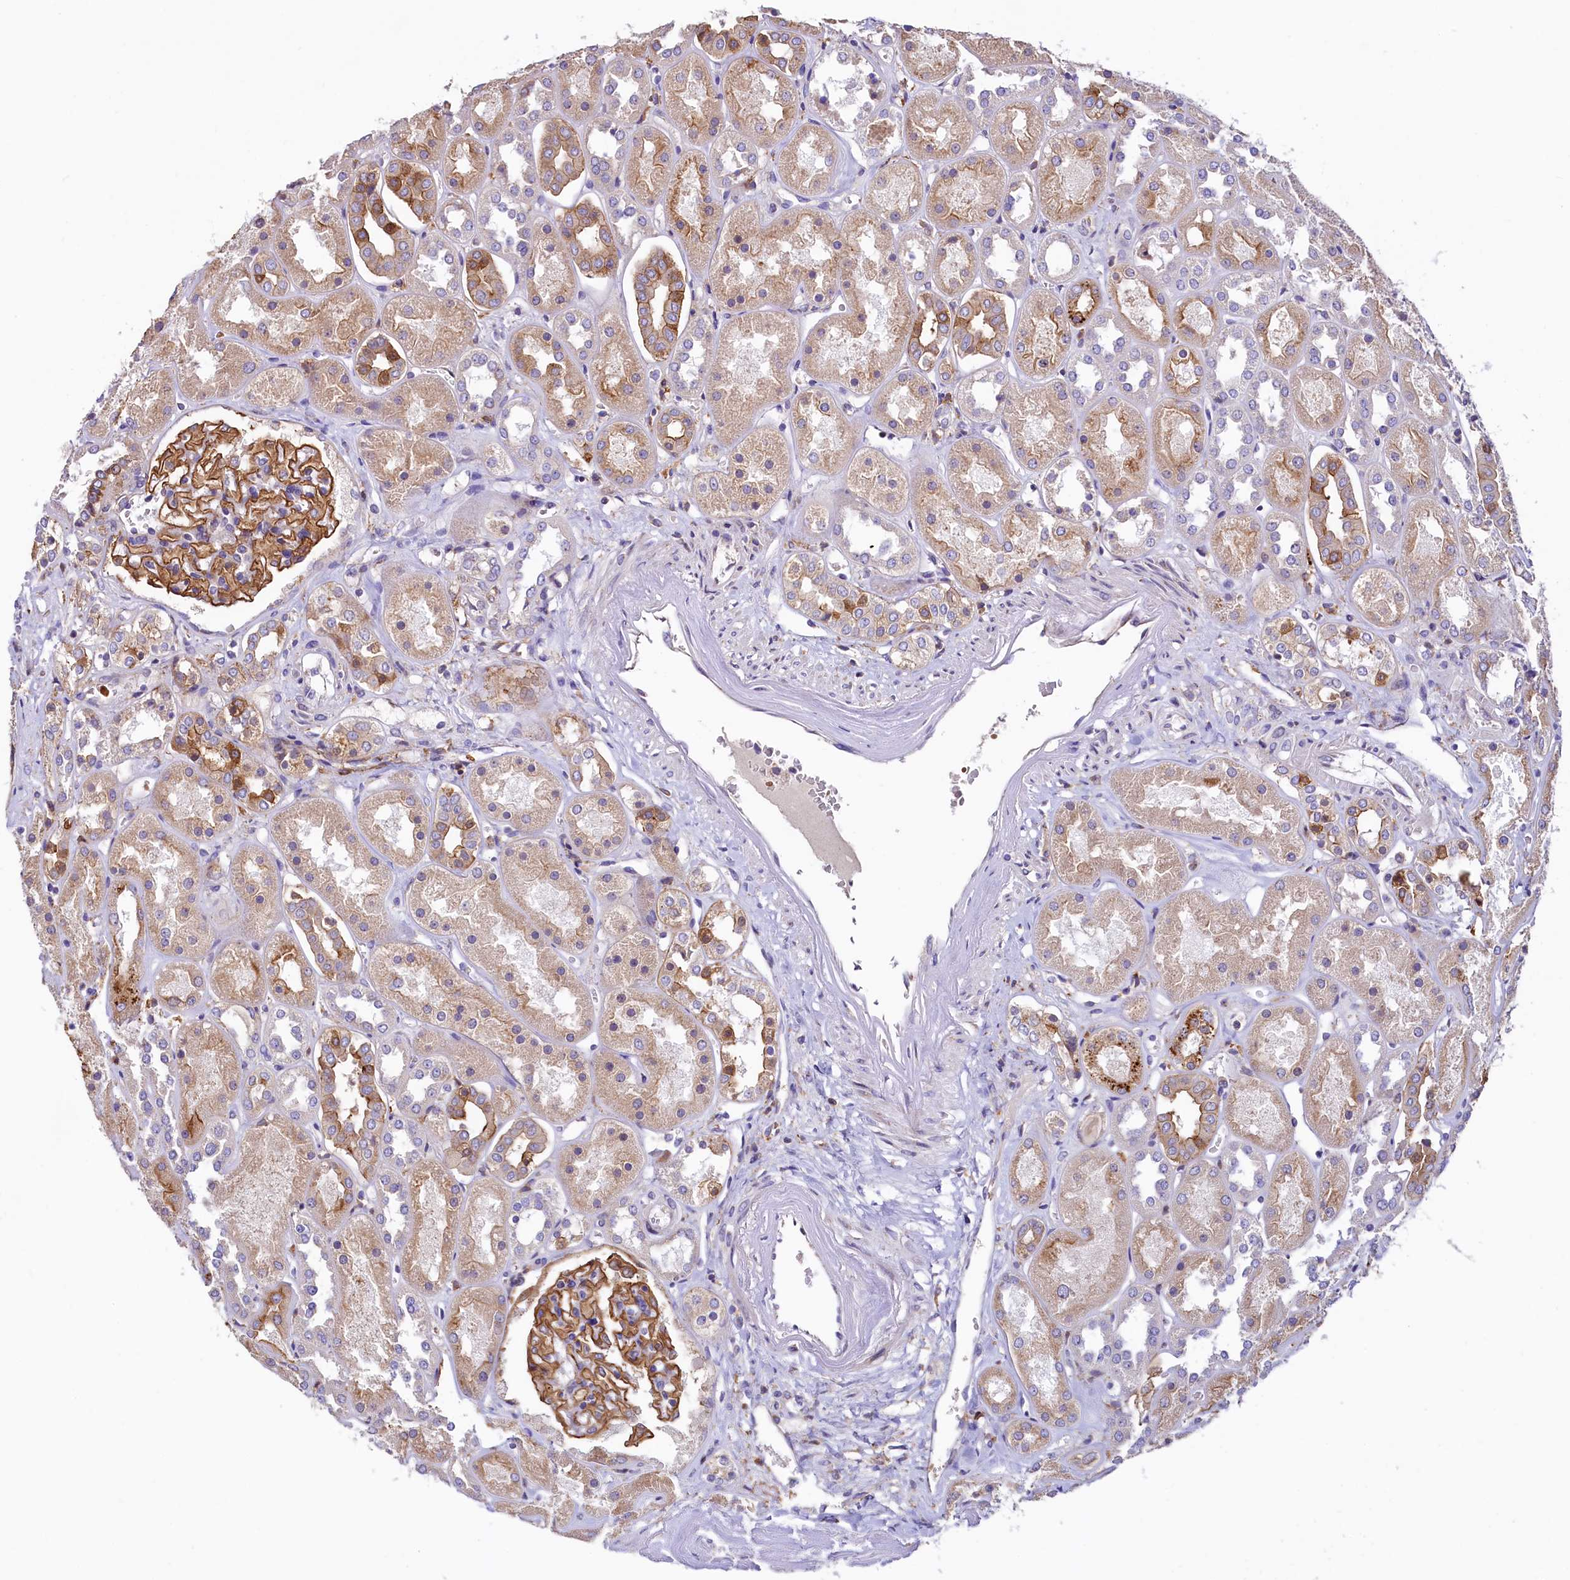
{"staining": {"intensity": "strong", "quantity": ">75%", "location": "cytoplasmic/membranous"}, "tissue": "kidney", "cell_type": "Cells in glomeruli", "image_type": "normal", "snomed": [{"axis": "morphology", "description": "Normal tissue, NOS"}, {"axis": "topography", "description": "Kidney"}], "caption": "Brown immunohistochemical staining in benign human kidney exhibits strong cytoplasmic/membranous expression in about >75% of cells in glomeruli.", "gene": "HPS6", "patient": {"sex": "male", "age": 70}}